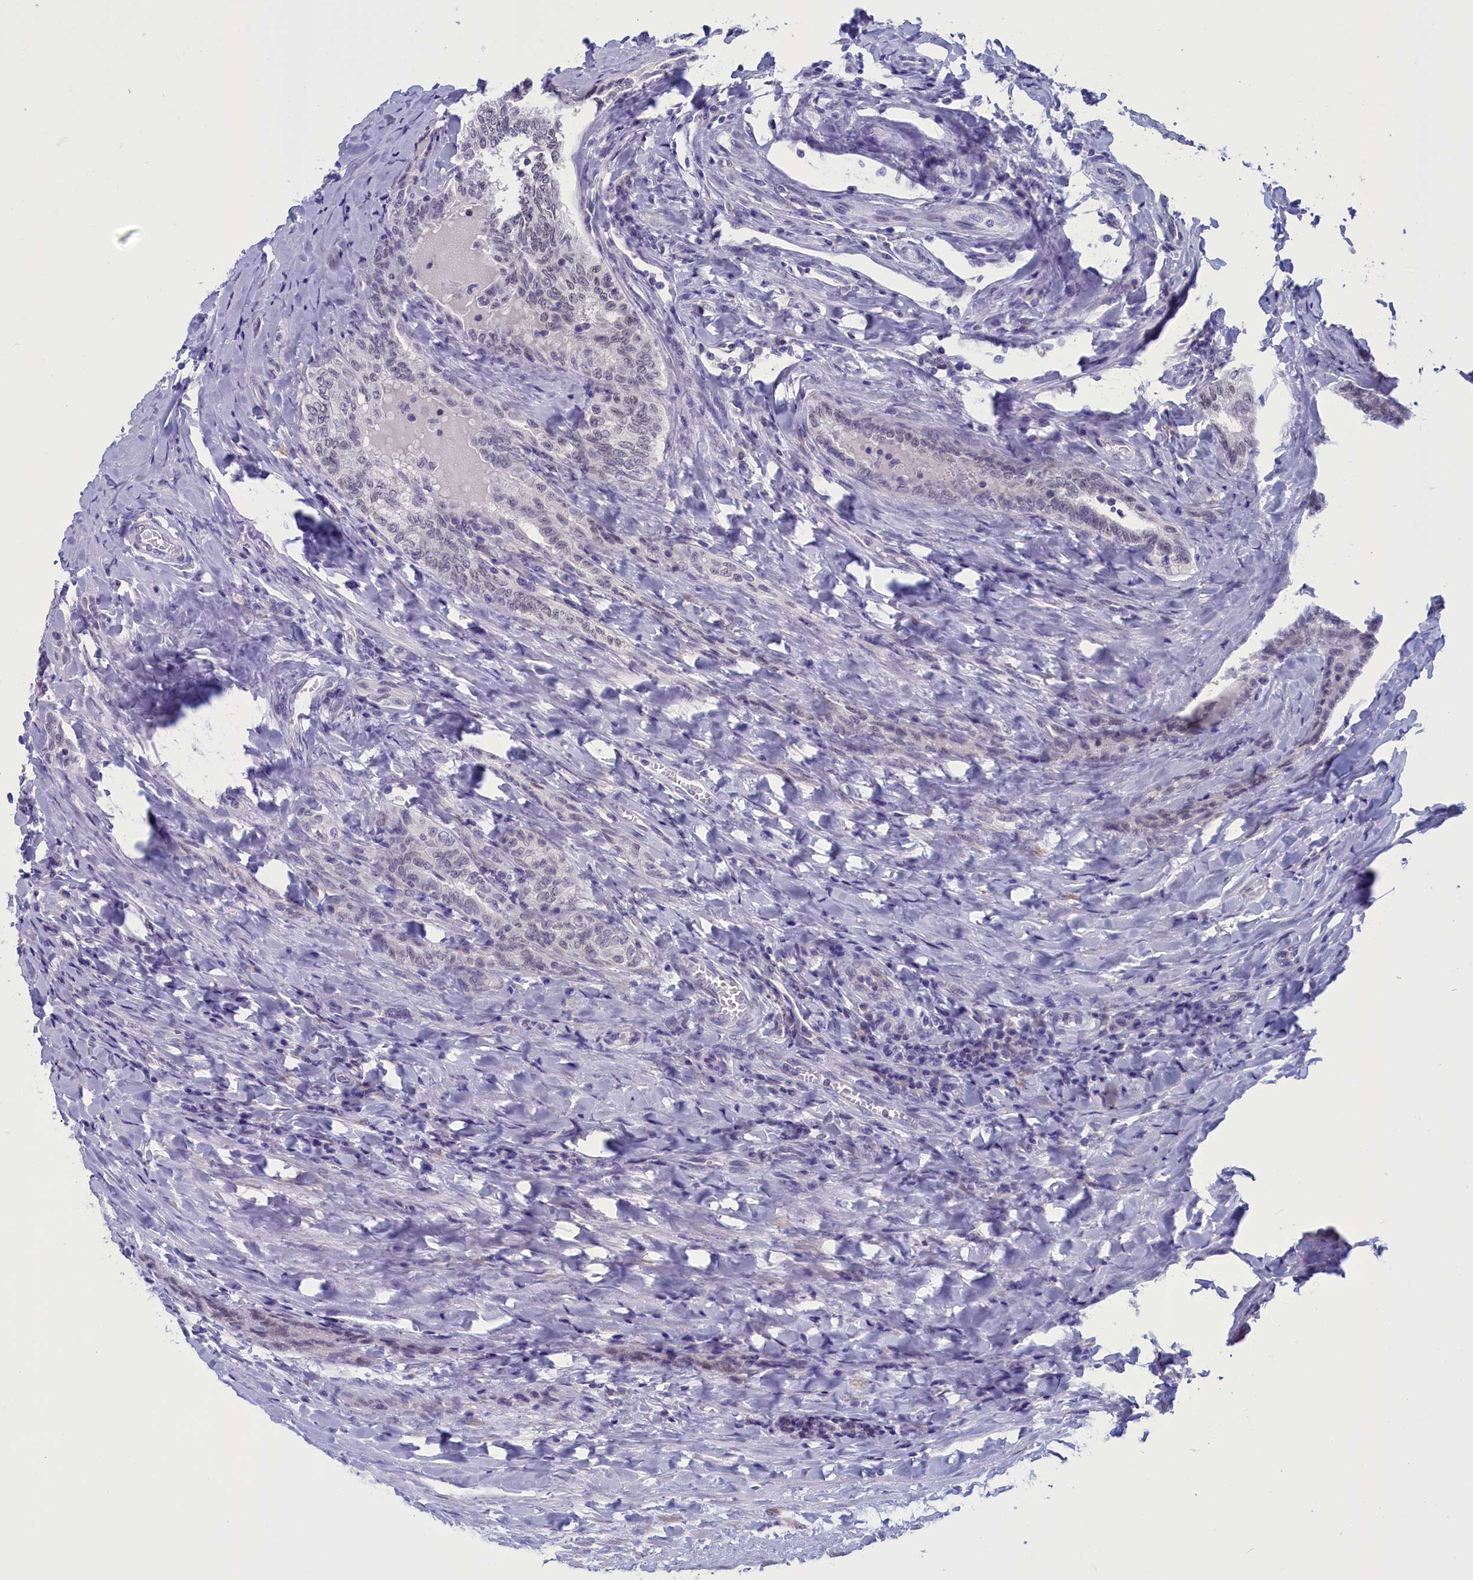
{"staining": {"intensity": "negative", "quantity": "none", "location": "none"}, "tissue": "testis cancer", "cell_type": "Tumor cells", "image_type": "cancer", "snomed": [{"axis": "morphology", "description": "Seminoma, NOS"}, {"axis": "morphology", "description": "Carcinoma, Embryonal, NOS"}, {"axis": "topography", "description": "Testis"}], "caption": "An immunohistochemistry micrograph of testis cancer is shown. There is no staining in tumor cells of testis cancer.", "gene": "PARS2", "patient": {"sex": "male", "age": 36}}